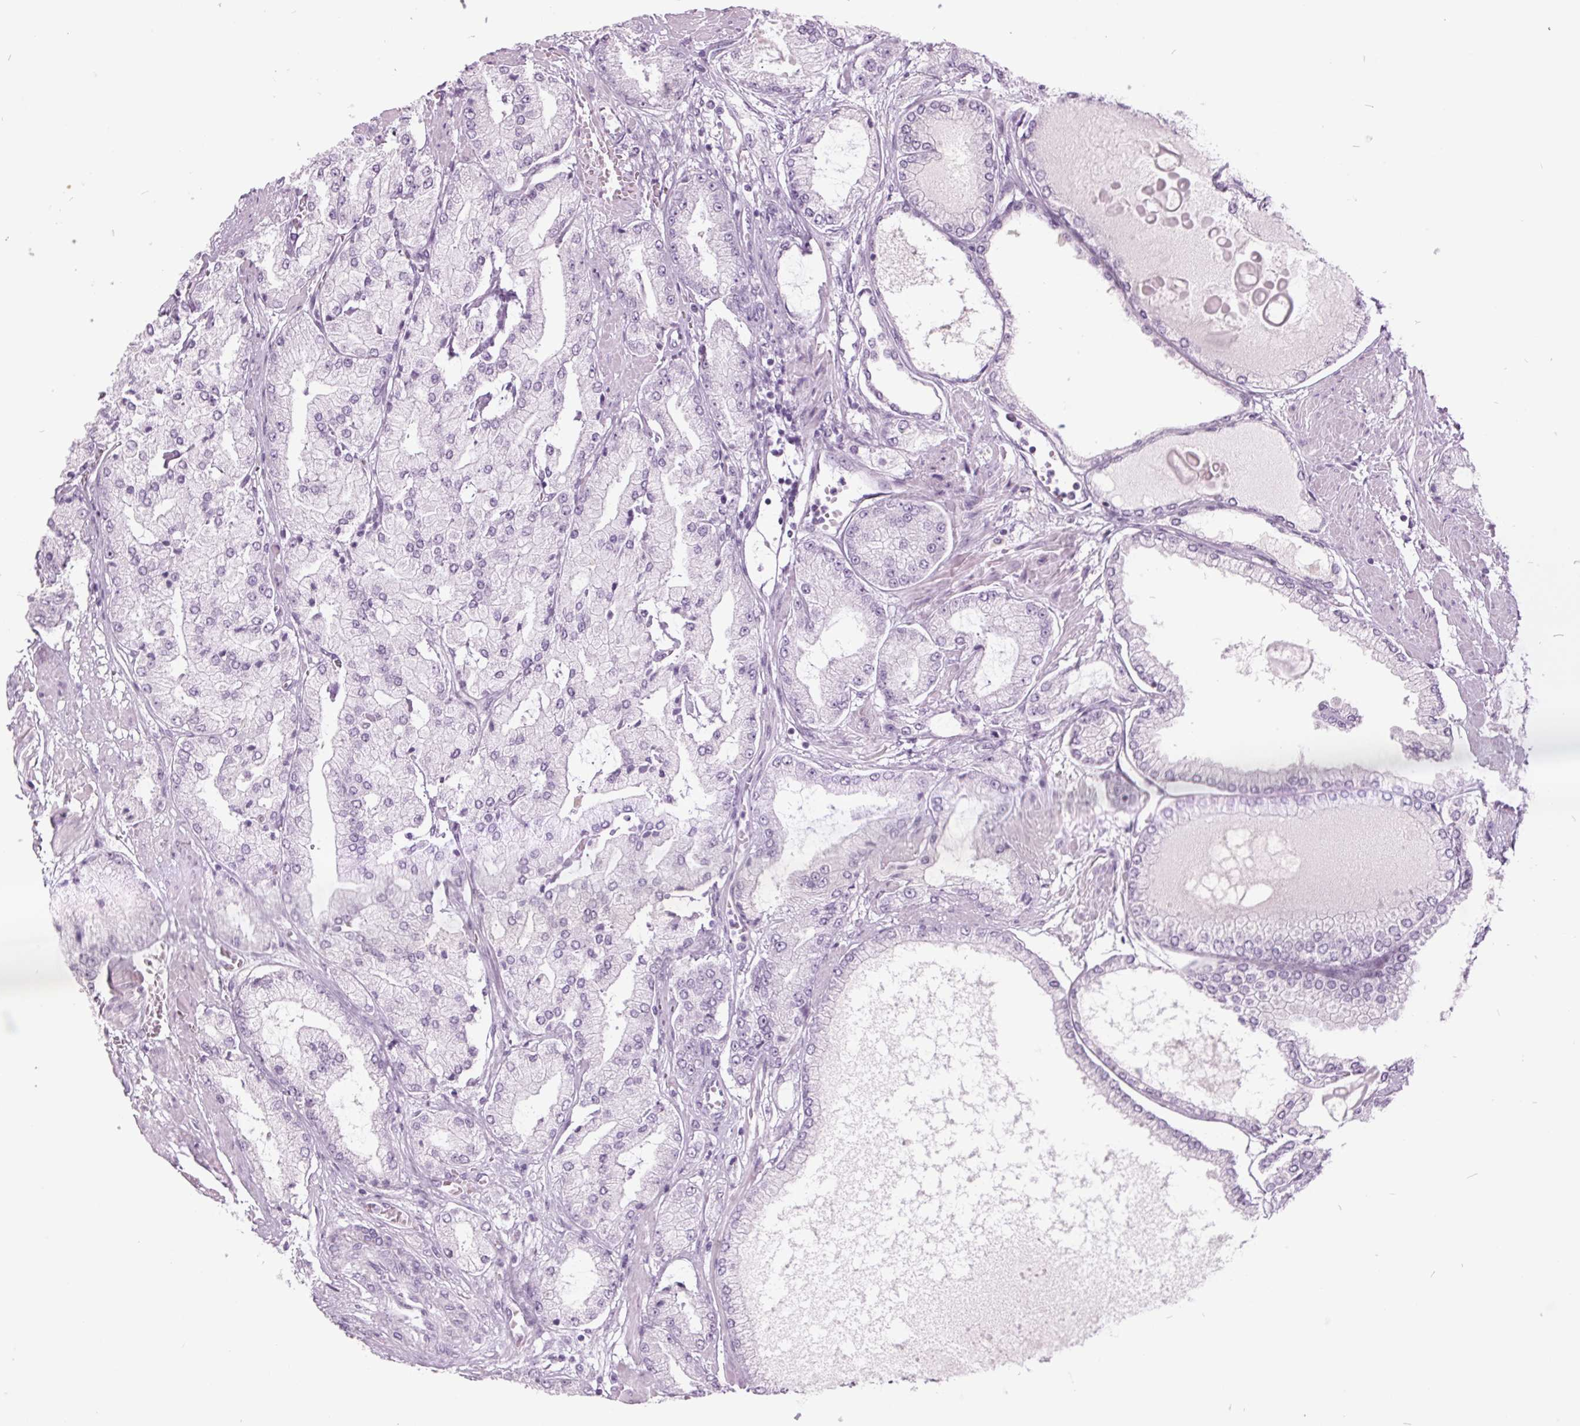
{"staining": {"intensity": "negative", "quantity": "none", "location": "none"}, "tissue": "prostate cancer", "cell_type": "Tumor cells", "image_type": "cancer", "snomed": [{"axis": "morphology", "description": "Adenocarcinoma, High grade"}, {"axis": "topography", "description": "Prostate"}], "caption": "This micrograph is of prostate cancer (adenocarcinoma (high-grade)) stained with IHC to label a protein in brown with the nuclei are counter-stained blue. There is no staining in tumor cells.", "gene": "ODAD2", "patient": {"sex": "male", "age": 68}}